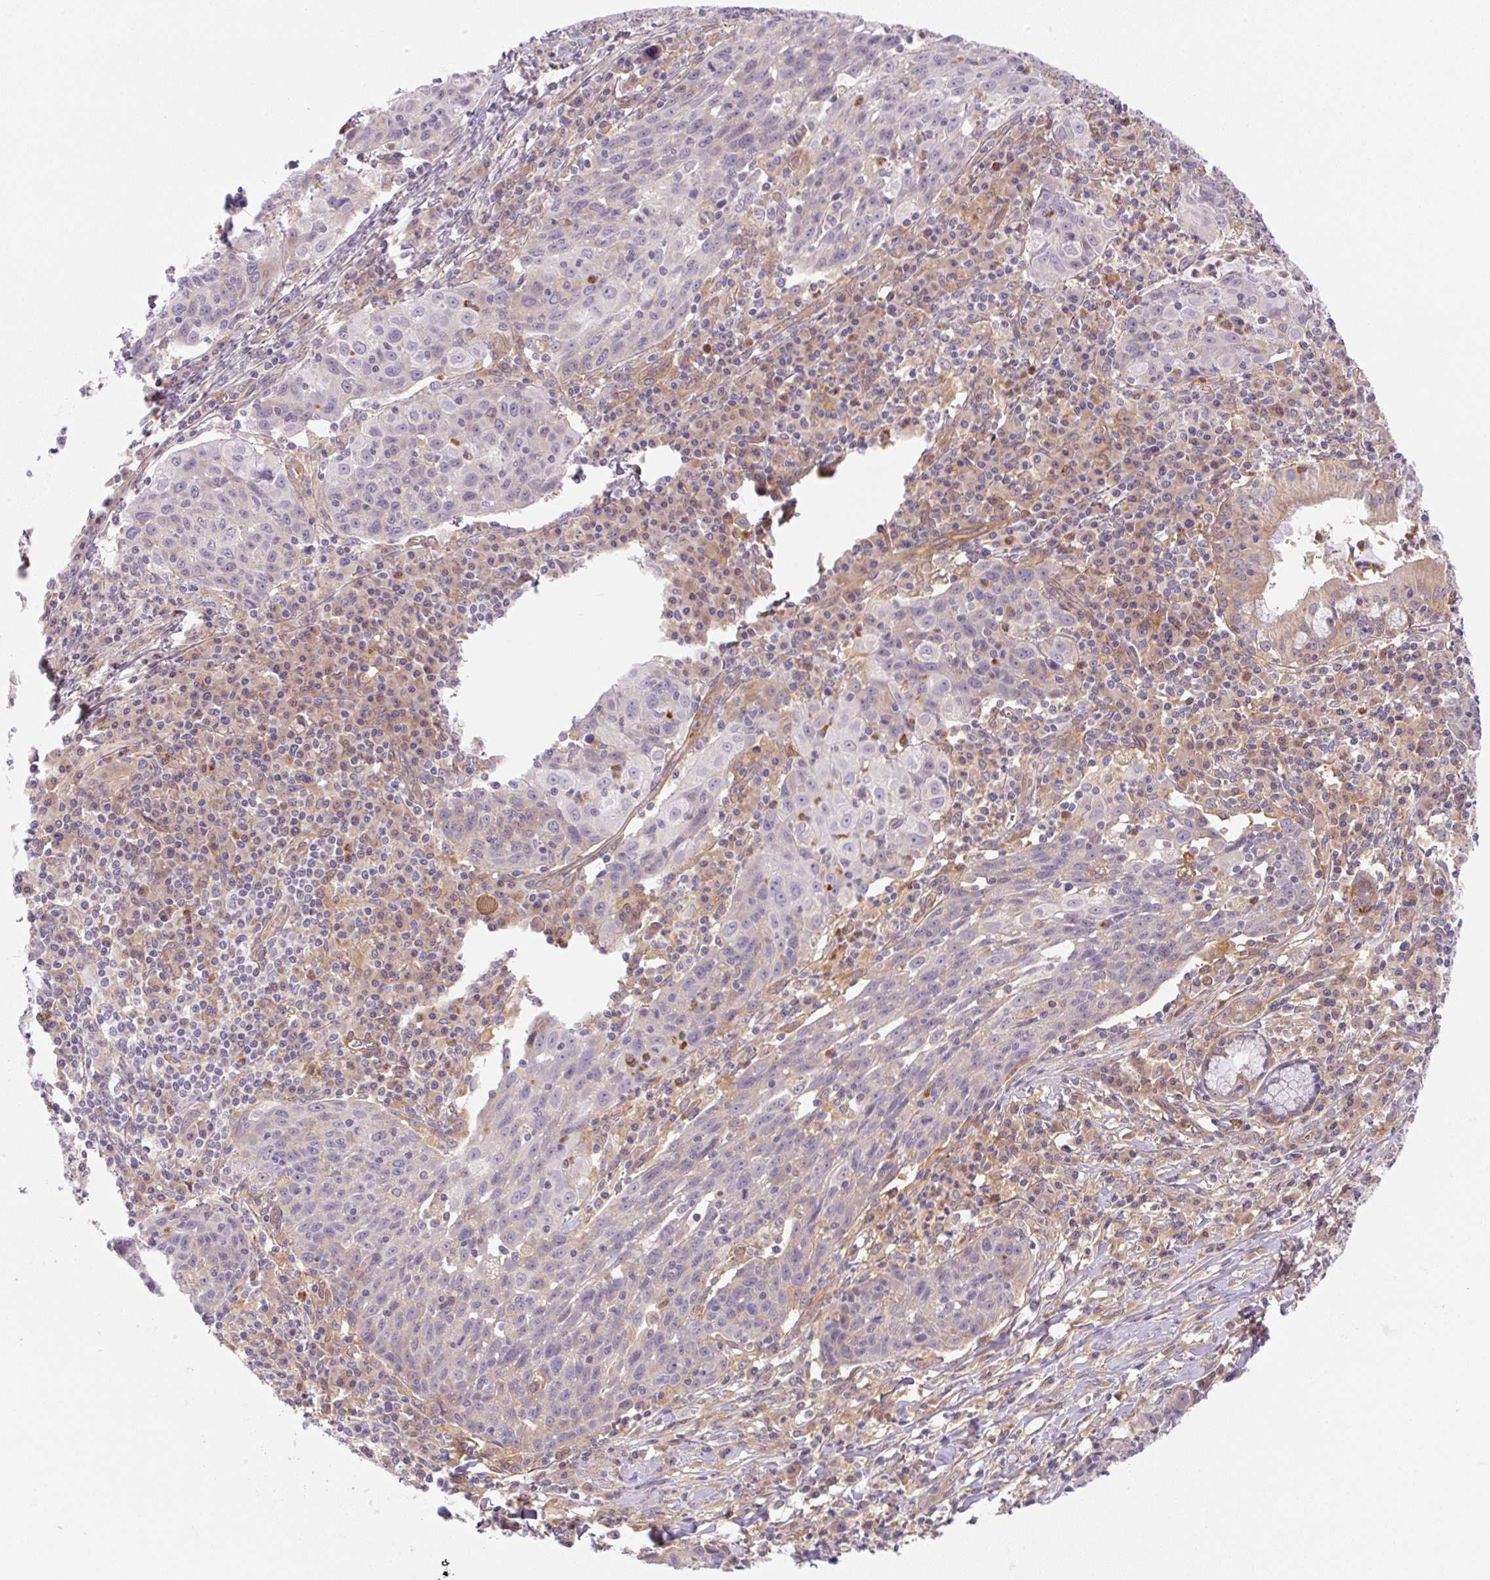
{"staining": {"intensity": "weak", "quantity": "<25%", "location": "cytoplasmic/membranous"}, "tissue": "lung cancer", "cell_type": "Tumor cells", "image_type": "cancer", "snomed": [{"axis": "morphology", "description": "Squamous cell carcinoma, NOS"}, {"axis": "morphology", "description": "Squamous cell carcinoma, metastatic, NOS"}, {"axis": "topography", "description": "Bronchus"}, {"axis": "topography", "description": "Lung"}], "caption": "IHC of human metastatic squamous cell carcinoma (lung) displays no positivity in tumor cells.", "gene": "OMA1", "patient": {"sex": "male", "age": 62}}